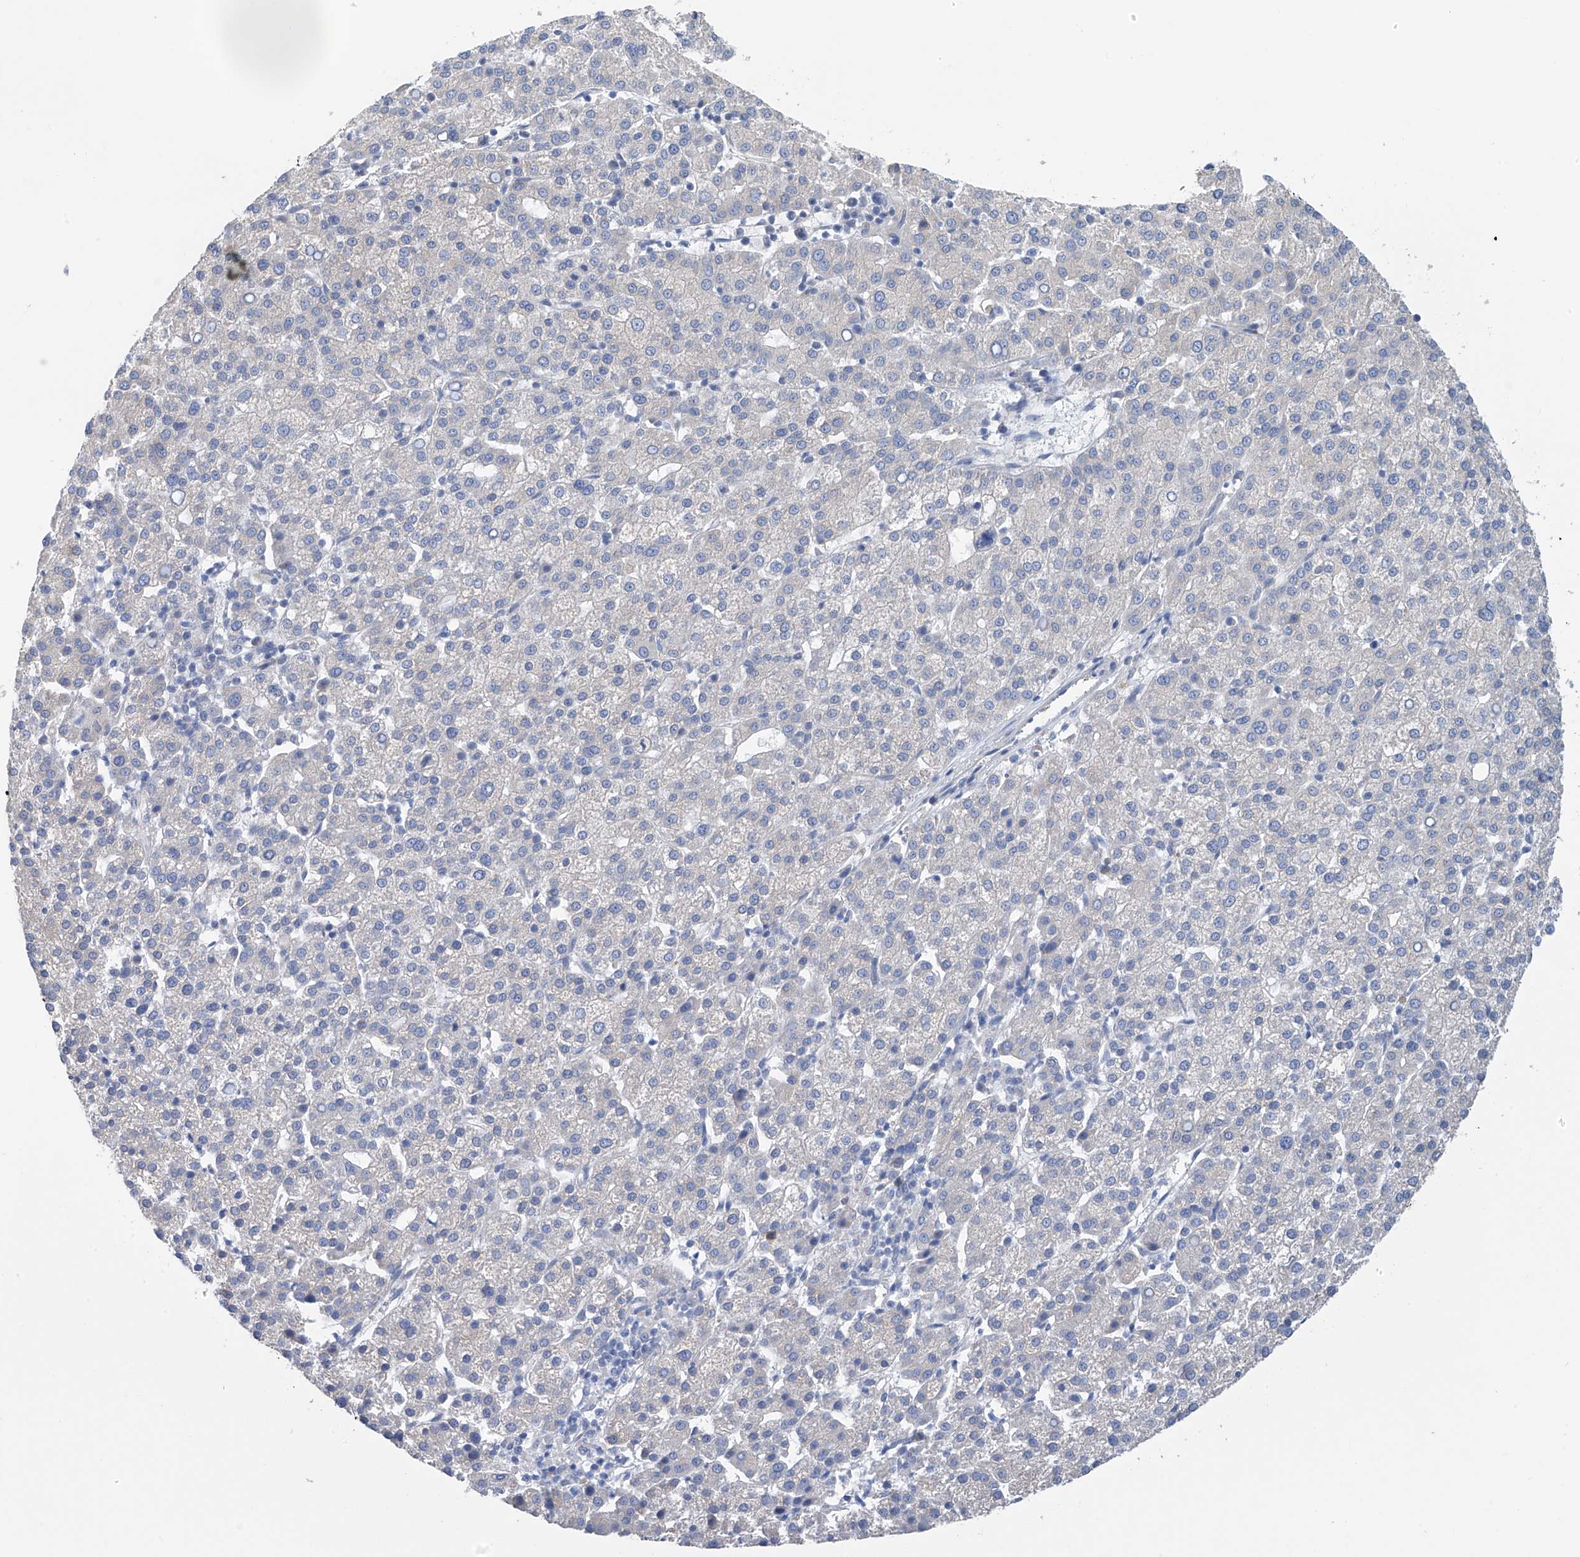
{"staining": {"intensity": "negative", "quantity": "none", "location": "none"}, "tissue": "liver cancer", "cell_type": "Tumor cells", "image_type": "cancer", "snomed": [{"axis": "morphology", "description": "Carcinoma, Hepatocellular, NOS"}, {"axis": "topography", "description": "Liver"}], "caption": "Immunohistochemical staining of hepatocellular carcinoma (liver) displays no significant positivity in tumor cells. The staining was performed using DAB to visualize the protein expression in brown, while the nuclei were stained in blue with hematoxylin (Magnification: 20x).", "gene": "REC8", "patient": {"sex": "female", "age": 58}}